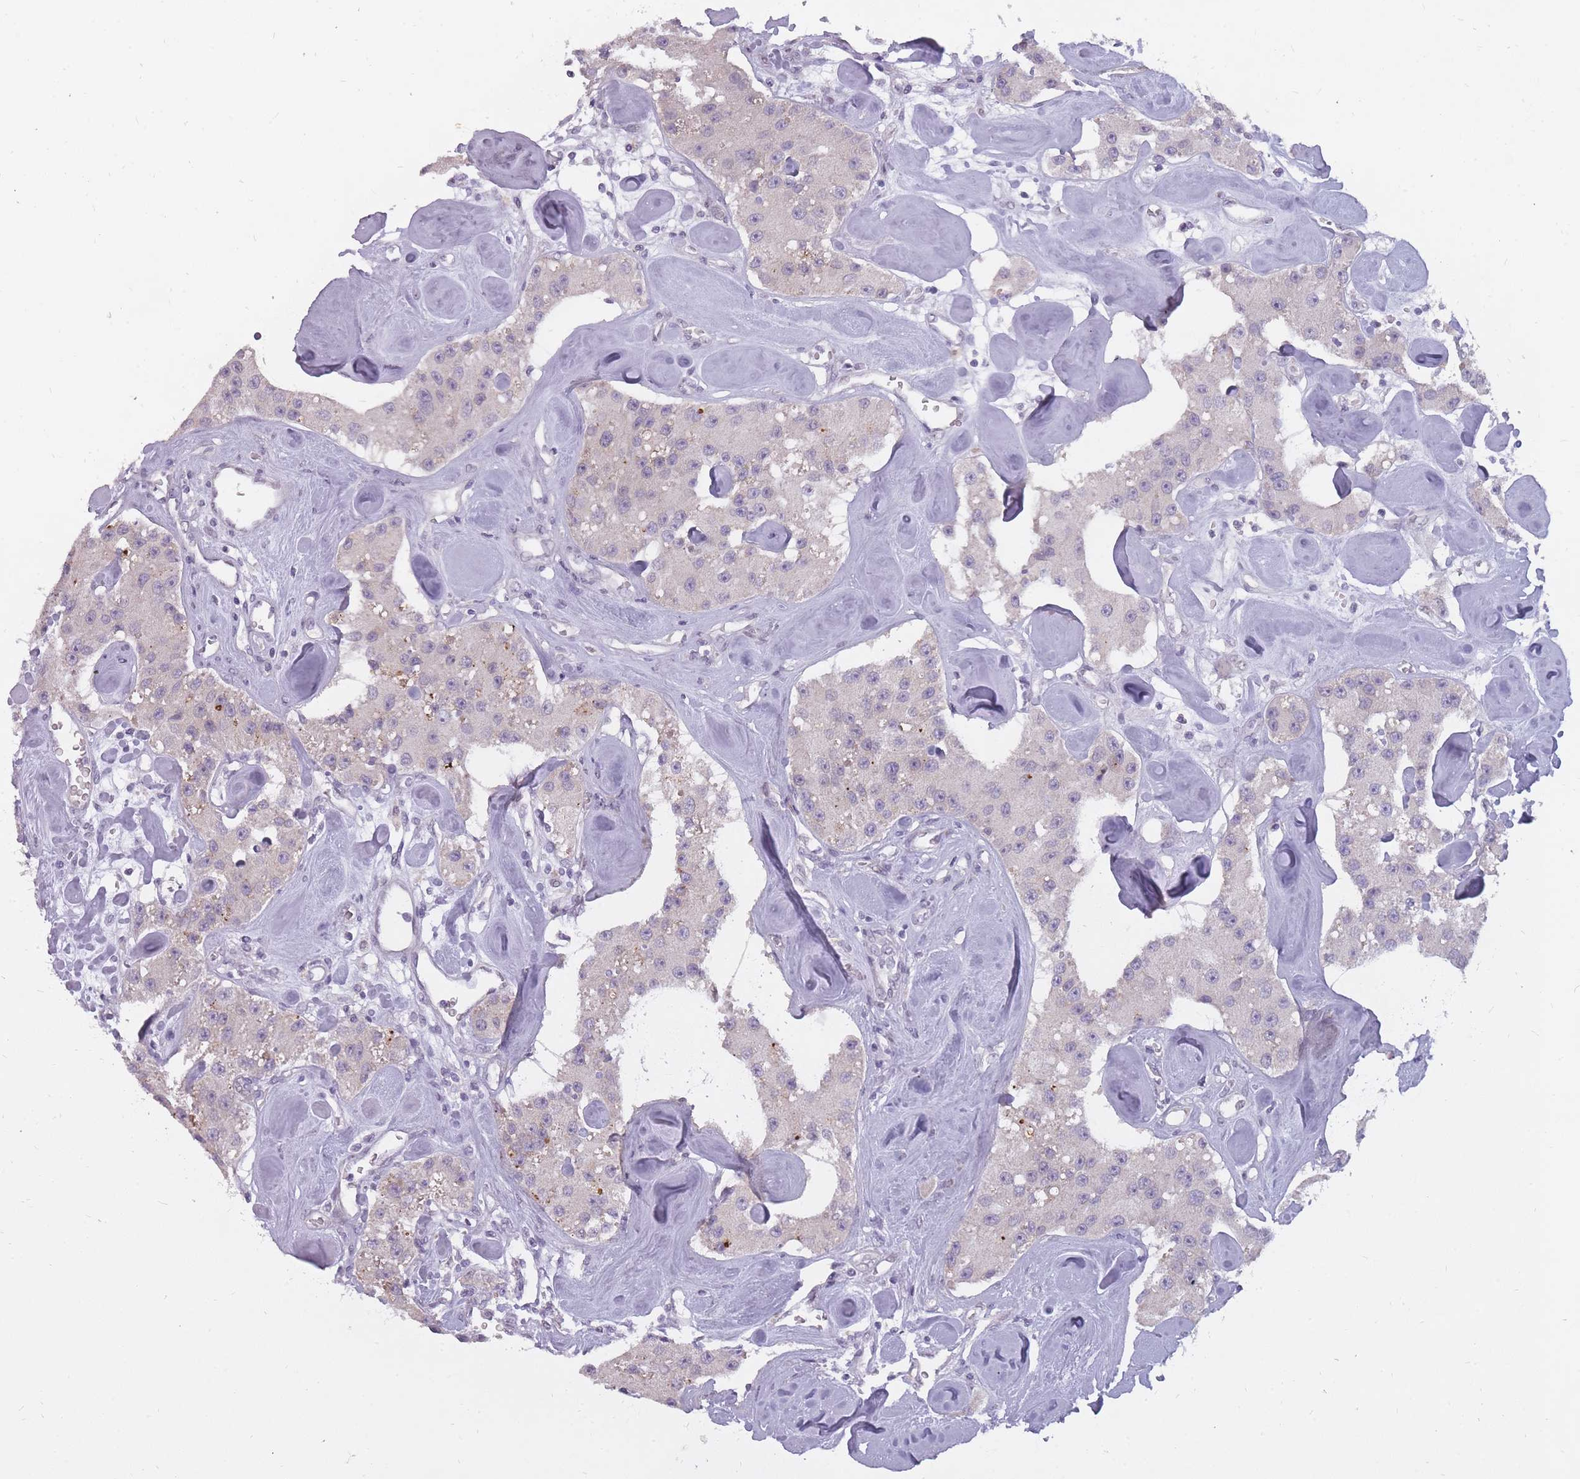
{"staining": {"intensity": "negative", "quantity": "none", "location": "none"}, "tissue": "carcinoid", "cell_type": "Tumor cells", "image_type": "cancer", "snomed": [{"axis": "morphology", "description": "Carcinoid, malignant, NOS"}, {"axis": "topography", "description": "Pancreas"}], "caption": "Immunohistochemistry of human malignant carcinoid shows no expression in tumor cells.", "gene": "POMZP3", "patient": {"sex": "male", "age": 41}}